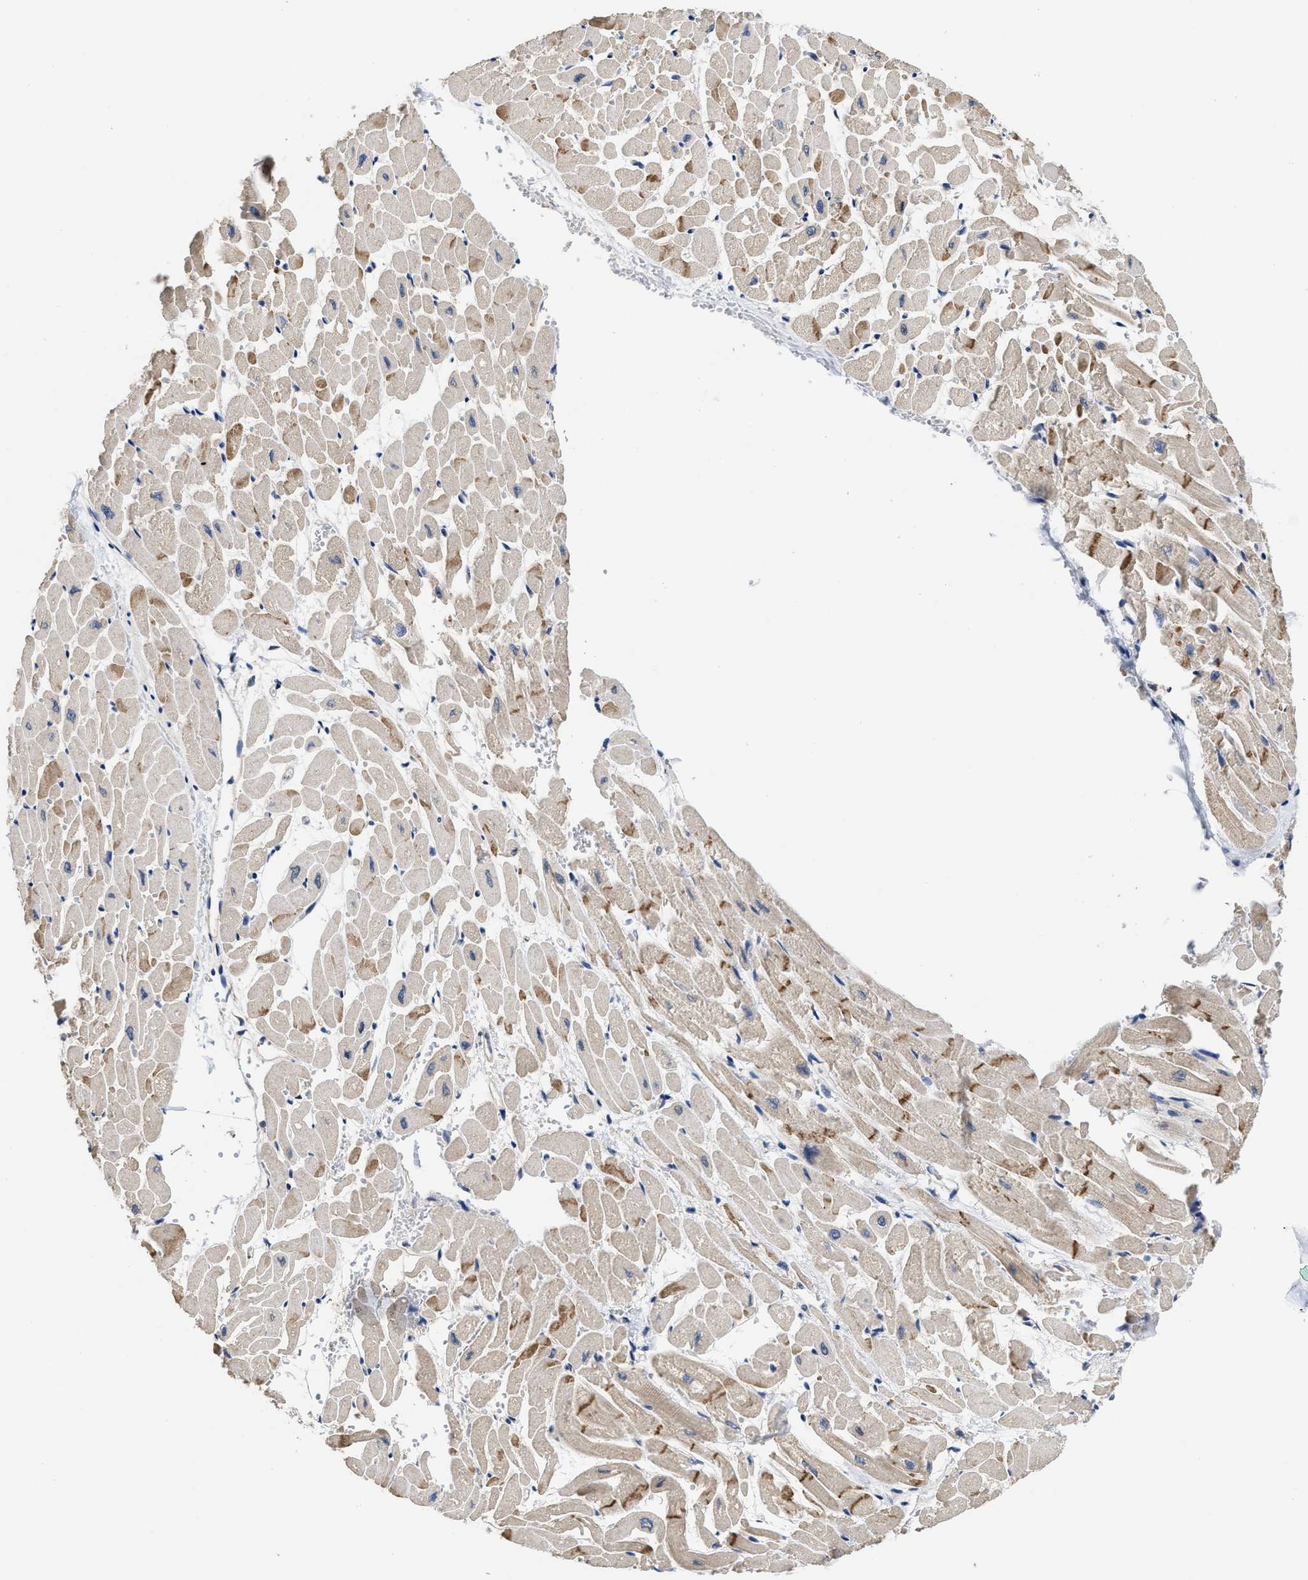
{"staining": {"intensity": "moderate", "quantity": "<25%", "location": "cytoplasmic/membranous"}, "tissue": "heart muscle", "cell_type": "Cardiomyocytes", "image_type": "normal", "snomed": [{"axis": "morphology", "description": "Normal tissue, NOS"}, {"axis": "topography", "description": "Heart"}], "caption": "This is an image of IHC staining of normal heart muscle, which shows moderate positivity in the cytoplasmic/membranous of cardiomyocytes.", "gene": "TRAF6", "patient": {"sex": "male", "age": 45}}